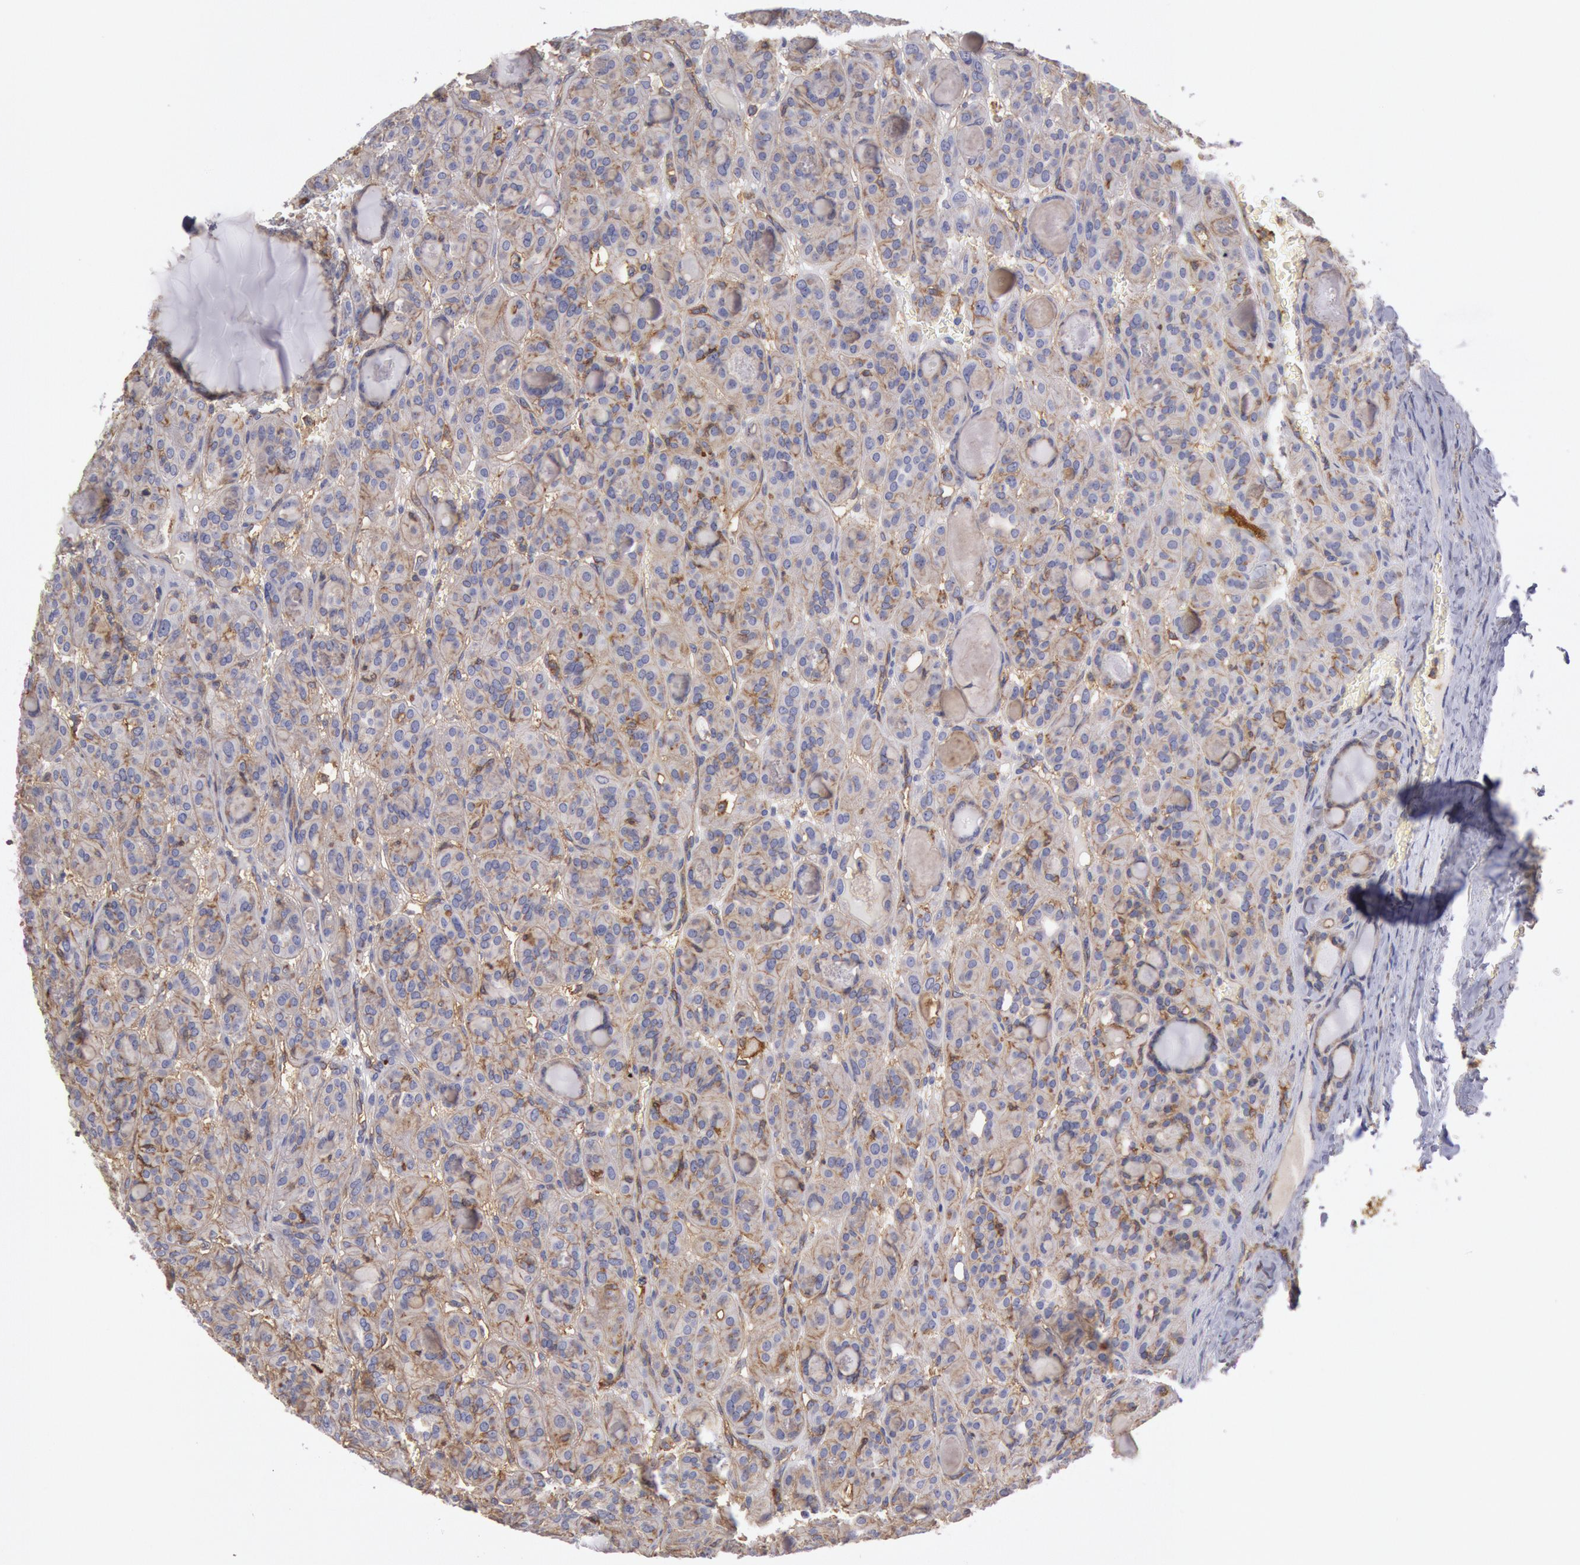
{"staining": {"intensity": "weak", "quantity": "25%-75%", "location": "cytoplasmic/membranous"}, "tissue": "thyroid cancer", "cell_type": "Tumor cells", "image_type": "cancer", "snomed": [{"axis": "morphology", "description": "Follicular adenoma carcinoma, NOS"}, {"axis": "topography", "description": "Thyroid gland"}], "caption": "The photomicrograph reveals staining of thyroid cancer (follicular adenoma carcinoma), revealing weak cytoplasmic/membranous protein expression (brown color) within tumor cells.", "gene": "SNAP23", "patient": {"sex": "female", "age": 71}}